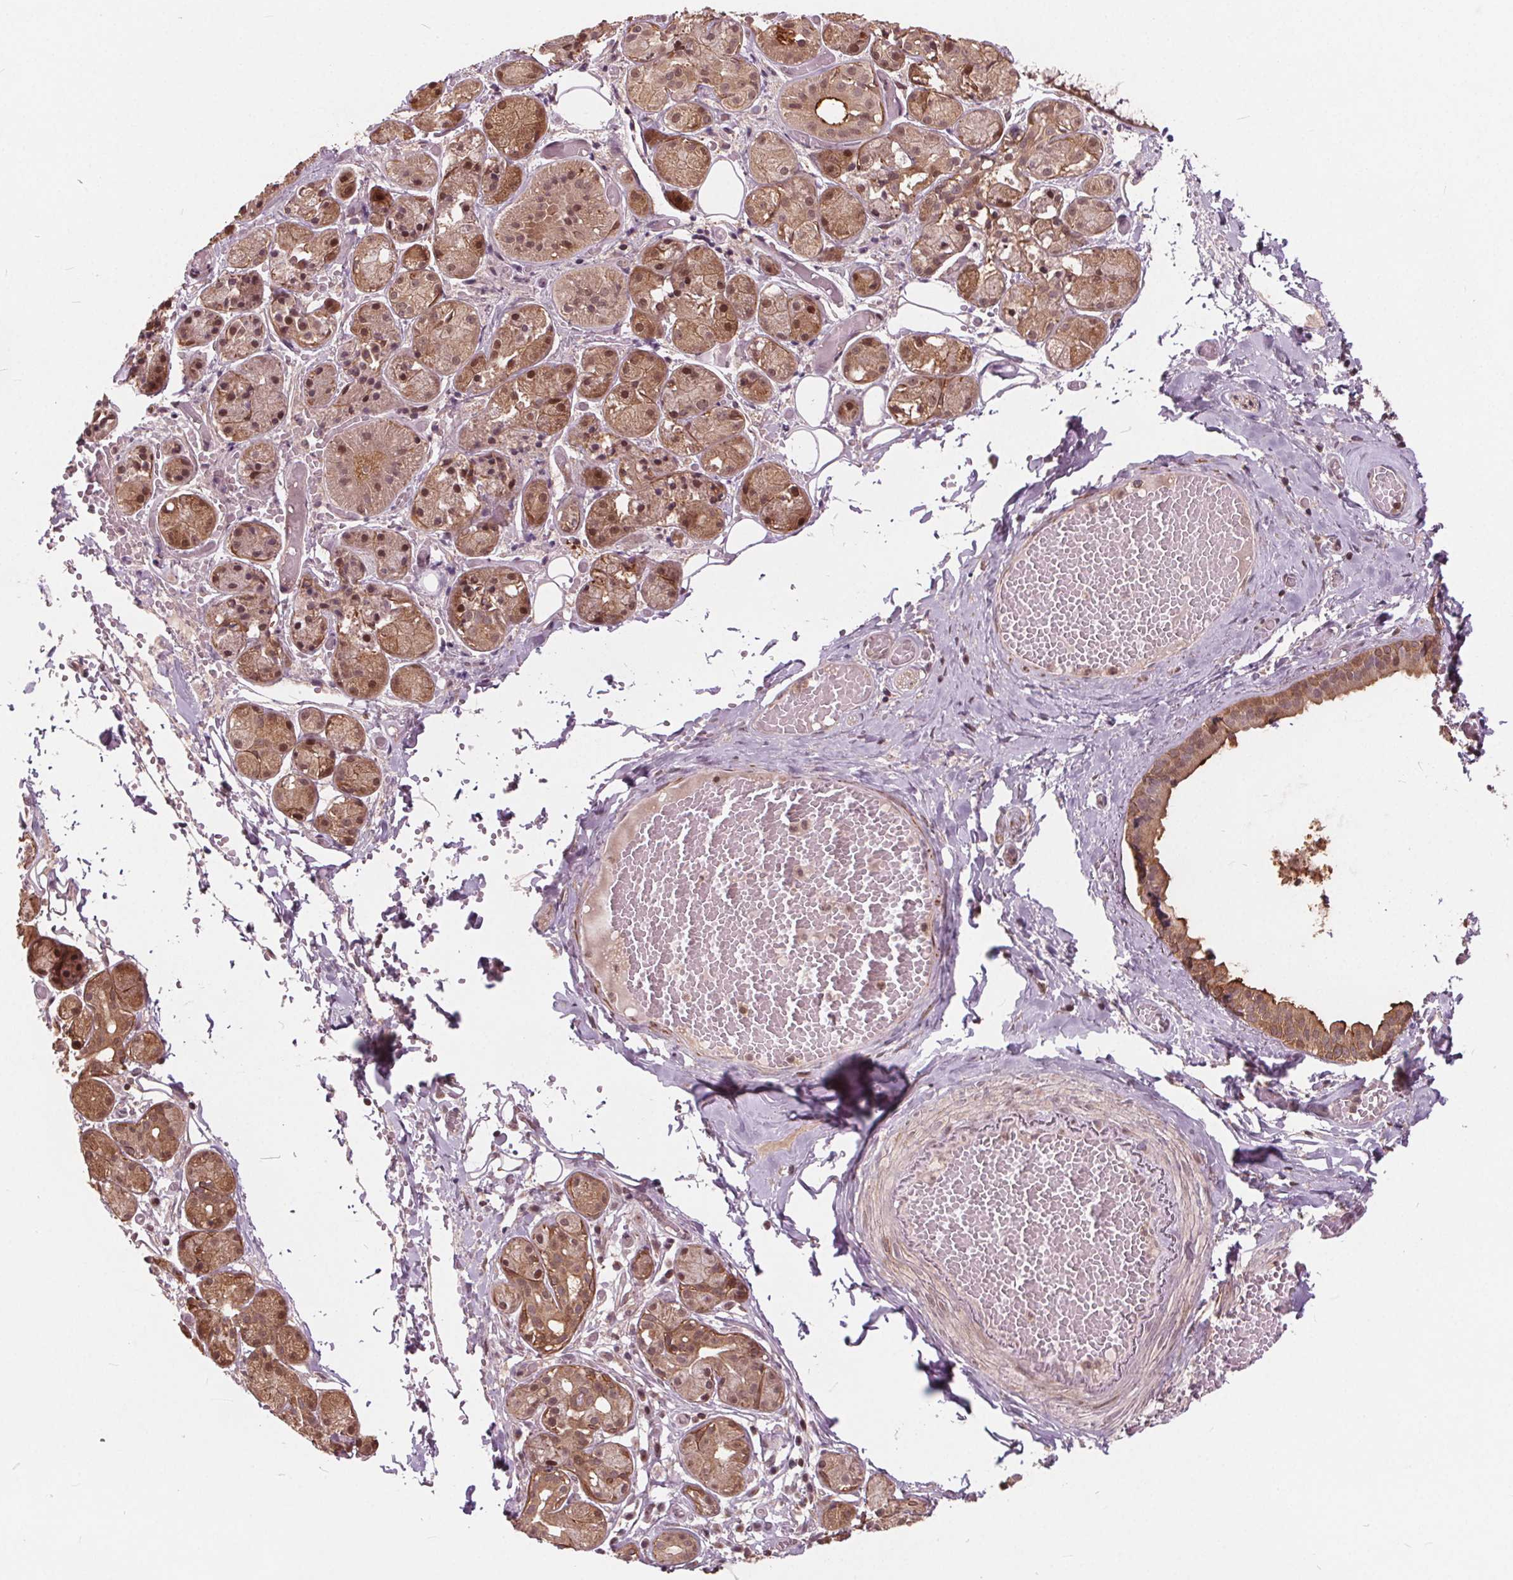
{"staining": {"intensity": "moderate", "quantity": ">75%", "location": "cytoplasmic/membranous,nuclear"}, "tissue": "salivary gland", "cell_type": "Glandular cells", "image_type": "normal", "snomed": [{"axis": "morphology", "description": "Normal tissue, NOS"}, {"axis": "topography", "description": "Salivary gland"}, {"axis": "topography", "description": "Peripheral nerve tissue"}], "caption": "Immunohistochemistry (IHC) of normal human salivary gland reveals medium levels of moderate cytoplasmic/membranous,nuclear staining in about >75% of glandular cells.", "gene": "HIF1AN", "patient": {"sex": "male", "age": 71}}